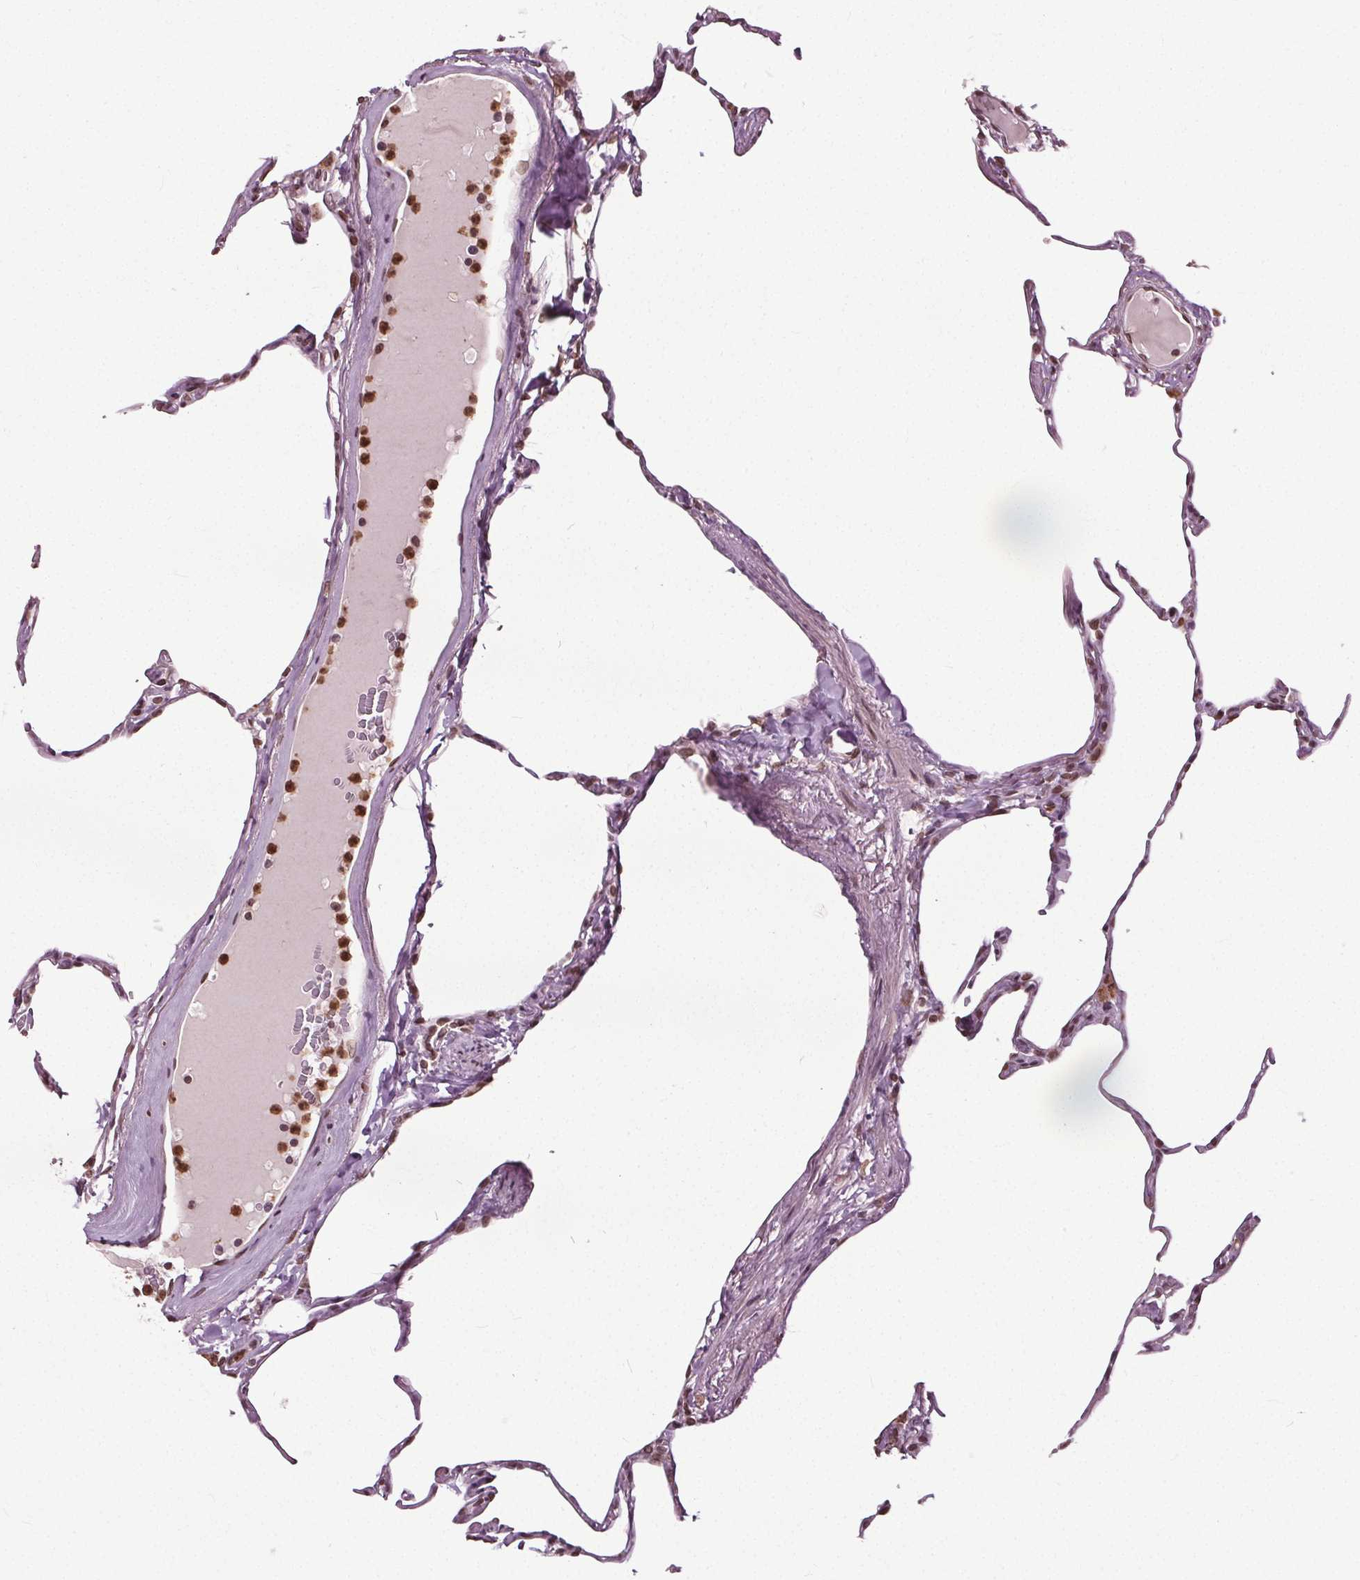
{"staining": {"intensity": "moderate", "quantity": "25%-75%", "location": "nuclear"}, "tissue": "lung", "cell_type": "Alveolar cells", "image_type": "normal", "snomed": [{"axis": "morphology", "description": "Normal tissue, NOS"}, {"axis": "topography", "description": "Lung"}], "caption": "Brown immunohistochemical staining in benign lung reveals moderate nuclear expression in approximately 25%-75% of alveolar cells.", "gene": "TTC39C", "patient": {"sex": "male", "age": 65}}